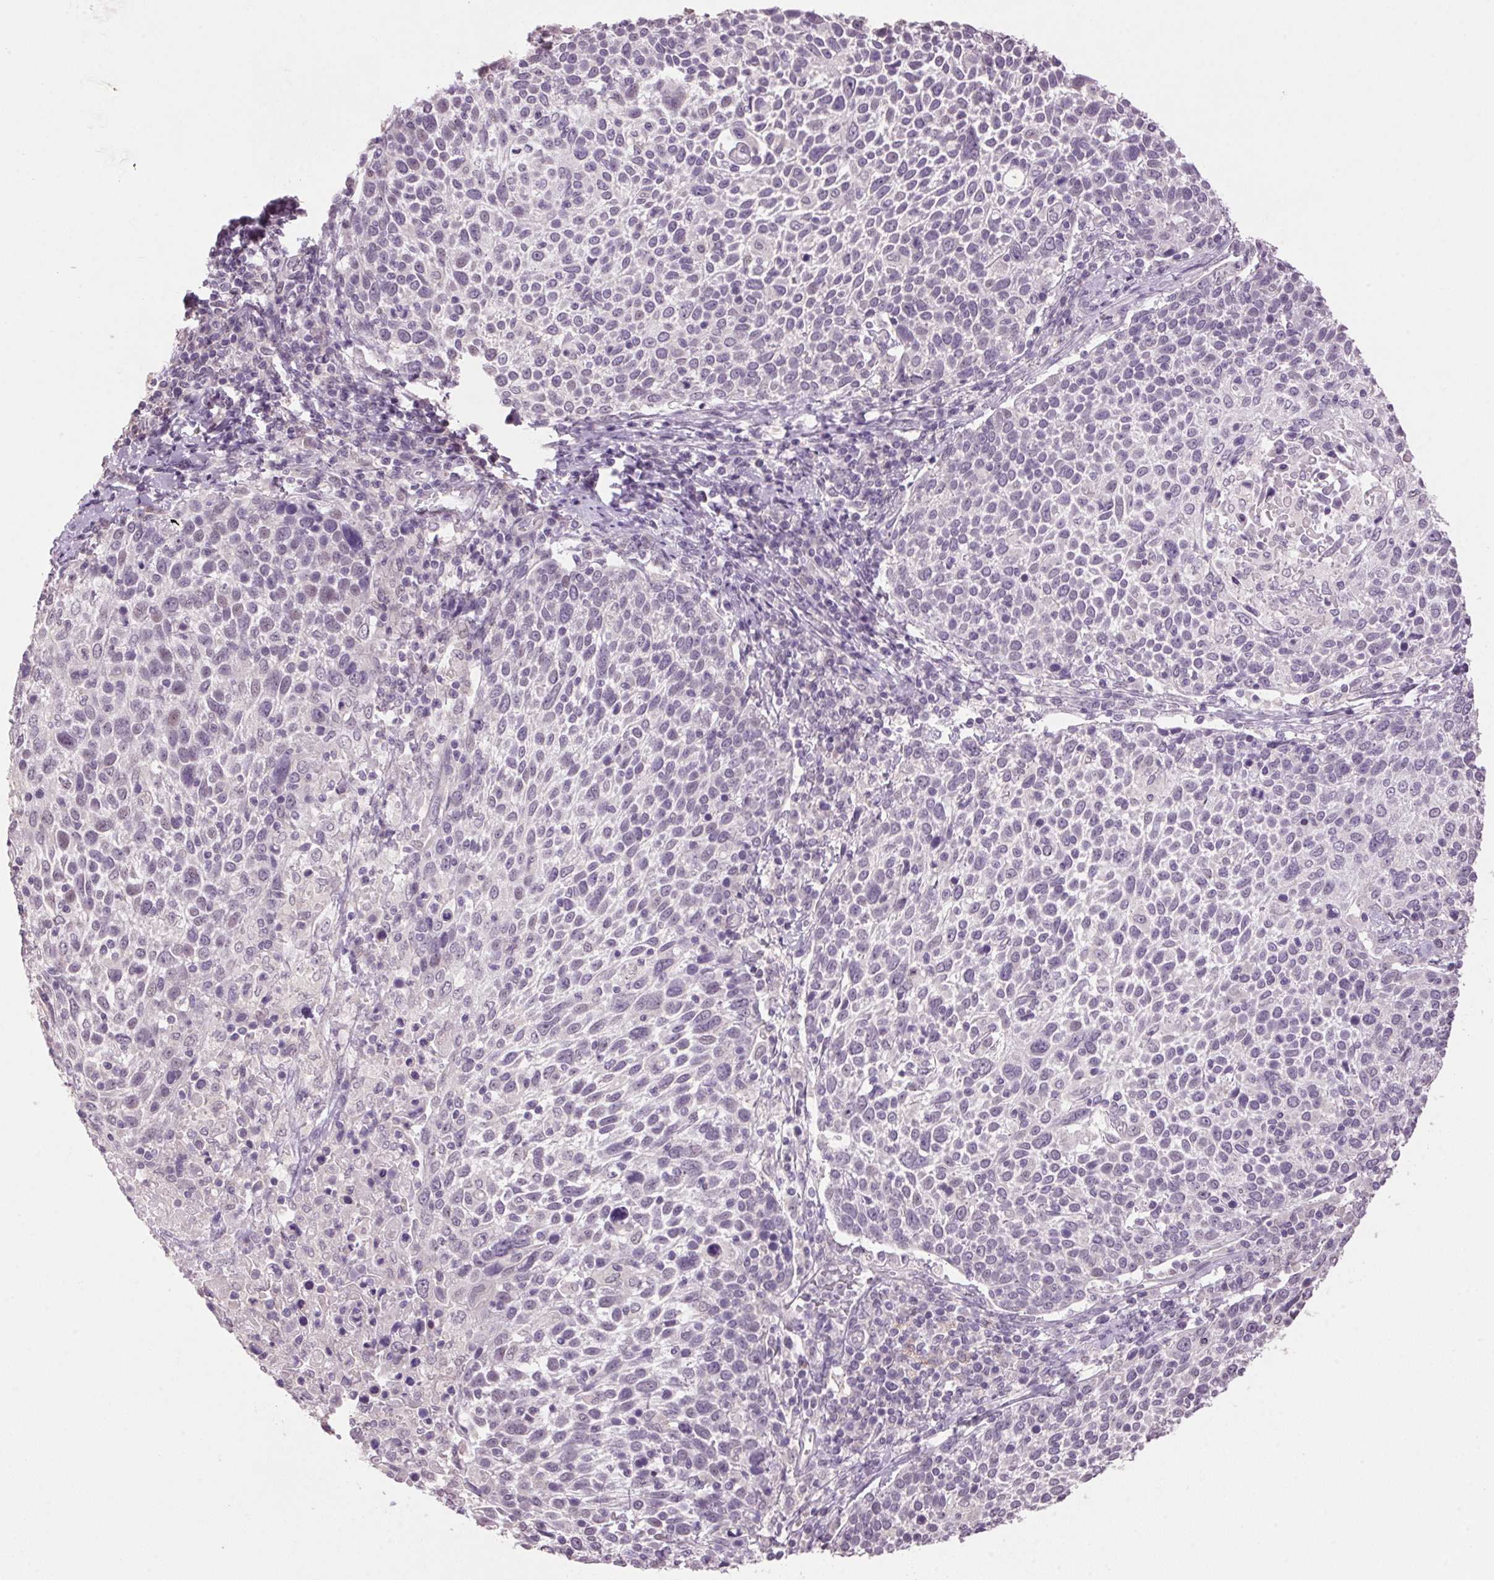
{"staining": {"intensity": "weak", "quantity": "<25%", "location": "nuclear"}, "tissue": "cervical cancer", "cell_type": "Tumor cells", "image_type": "cancer", "snomed": [{"axis": "morphology", "description": "Squamous cell carcinoma, NOS"}, {"axis": "topography", "description": "Cervix"}], "caption": "IHC photomicrograph of human cervical cancer (squamous cell carcinoma) stained for a protein (brown), which shows no positivity in tumor cells. (DAB (3,3'-diaminobenzidine) immunohistochemistry (IHC), high magnification).", "gene": "VWA3B", "patient": {"sex": "female", "age": 61}}